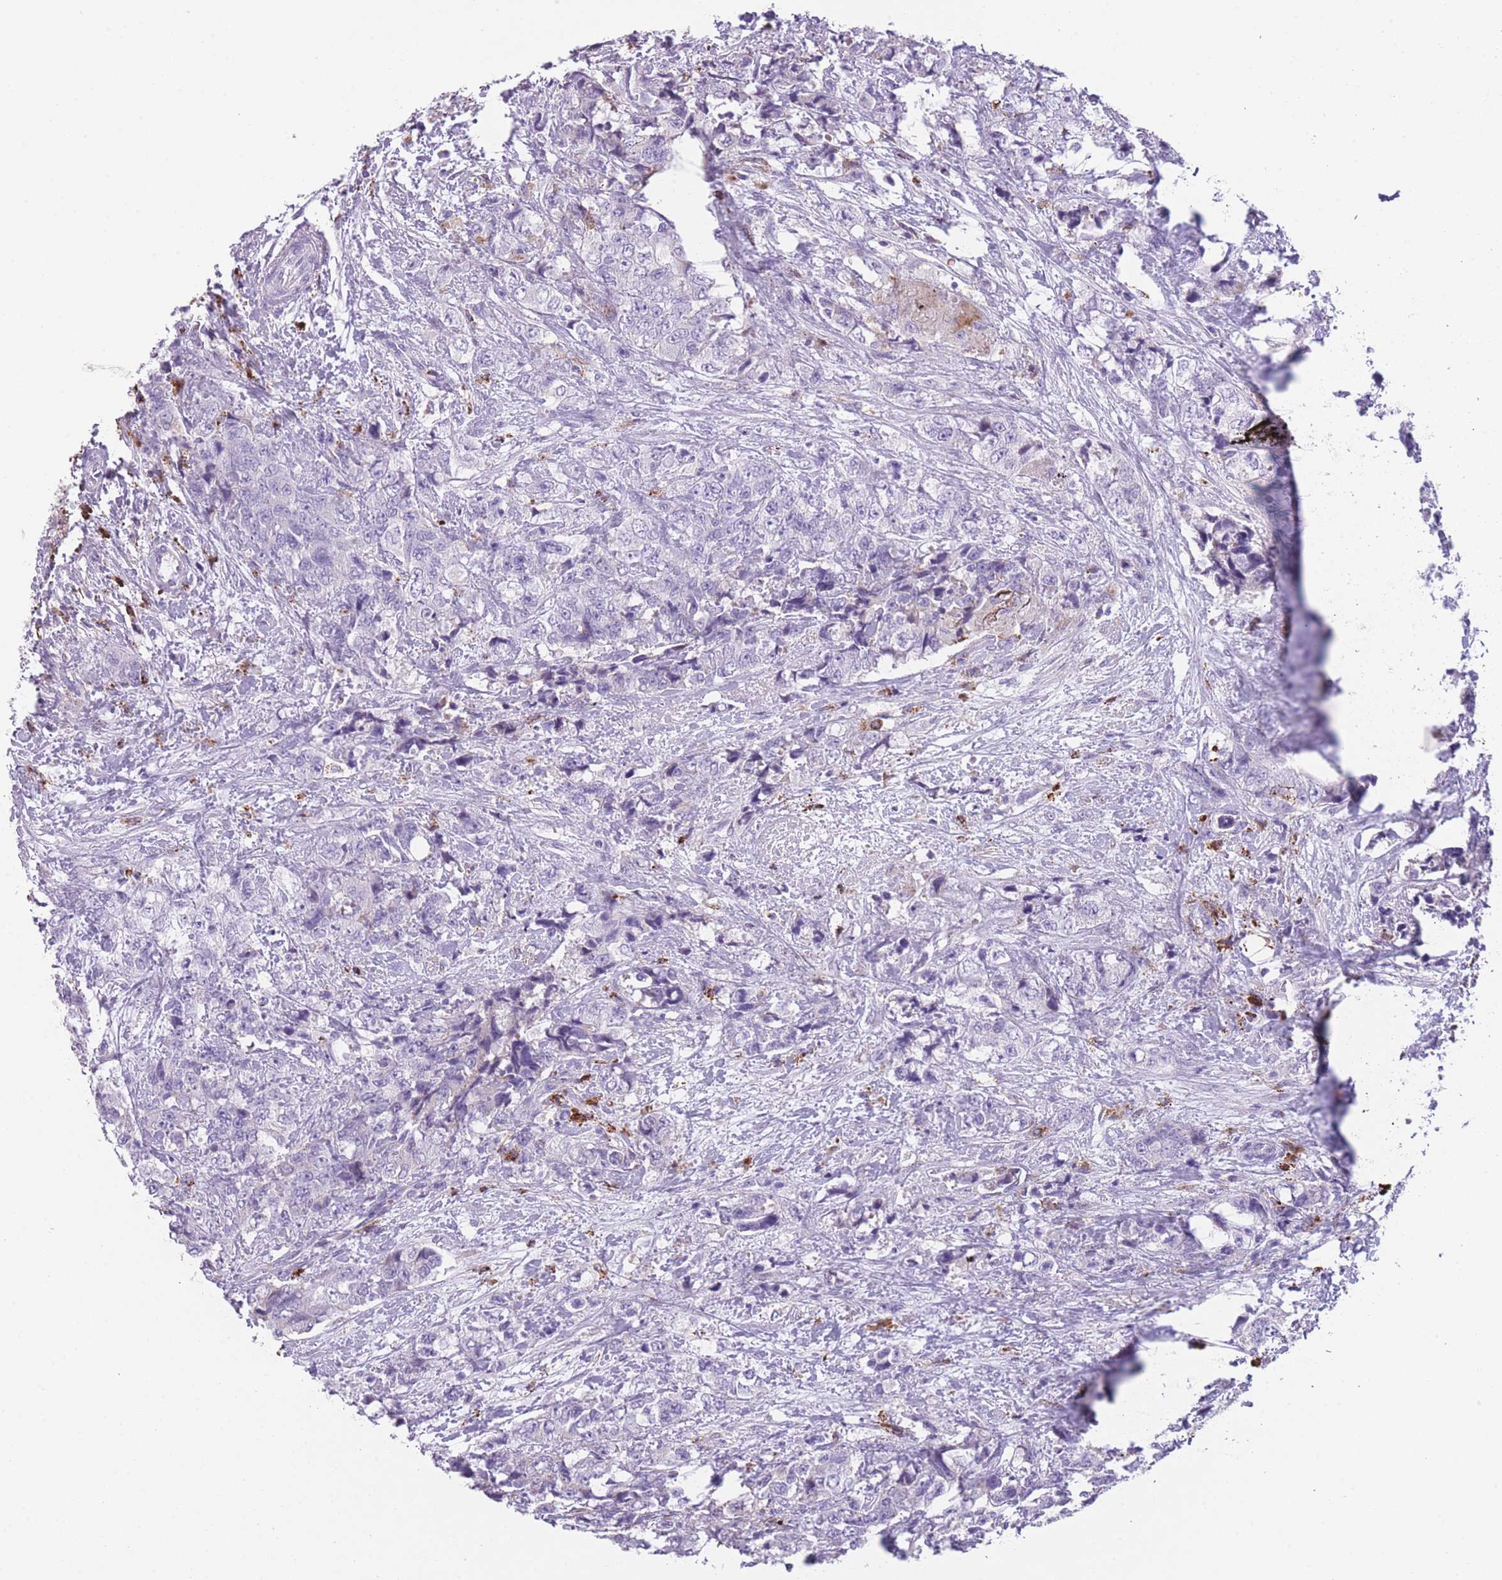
{"staining": {"intensity": "negative", "quantity": "none", "location": "none"}, "tissue": "urothelial cancer", "cell_type": "Tumor cells", "image_type": "cancer", "snomed": [{"axis": "morphology", "description": "Urothelial carcinoma, High grade"}, {"axis": "topography", "description": "Urinary bladder"}], "caption": "The photomicrograph shows no significant staining in tumor cells of urothelial cancer.", "gene": "GNAT1", "patient": {"sex": "female", "age": 78}}